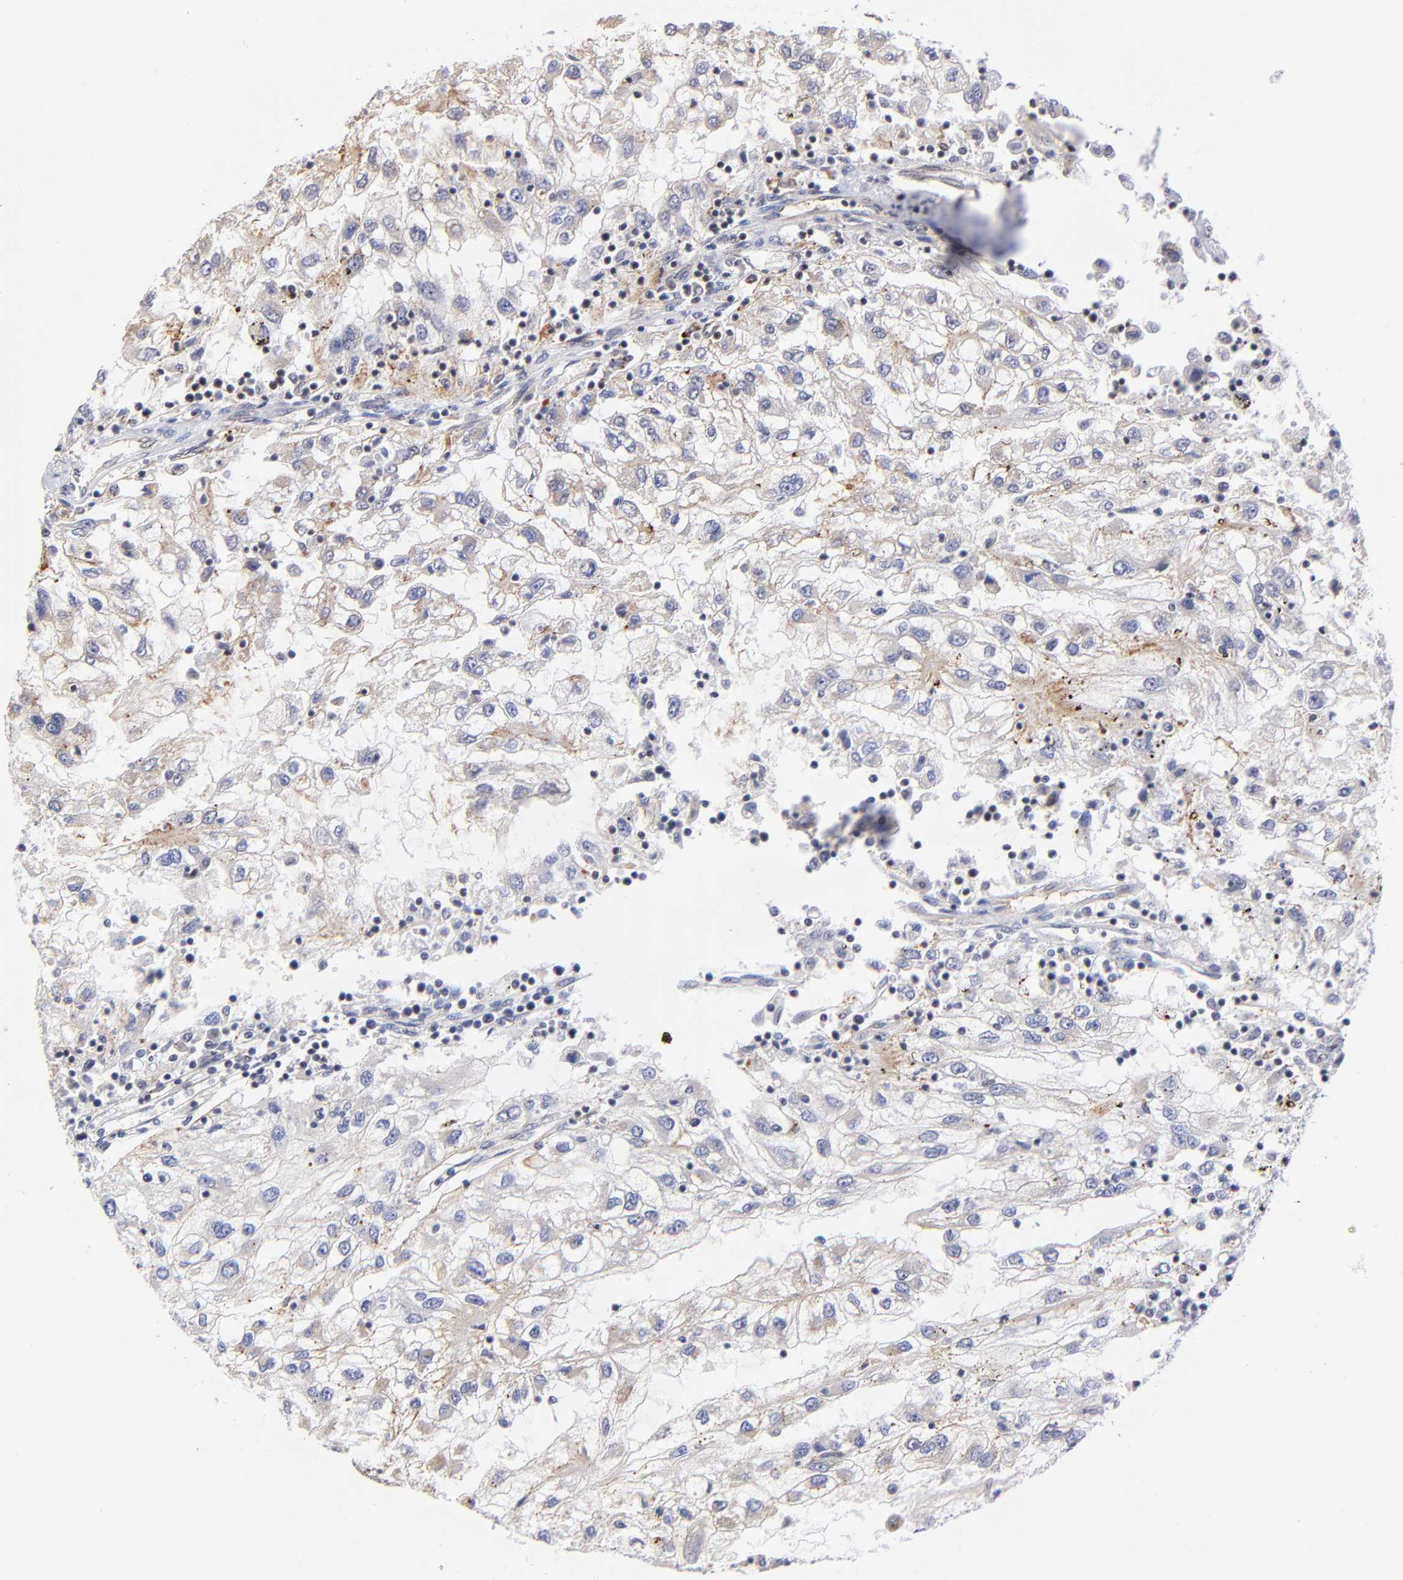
{"staining": {"intensity": "weak", "quantity": "<25%", "location": "cytoplasmic/membranous"}, "tissue": "renal cancer", "cell_type": "Tumor cells", "image_type": "cancer", "snomed": [{"axis": "morphology", "description": "Normal tissue, NOS"}, {"axis": "morphology", "description": "Adenocarcinoma, NOS"}, {"axis": "topography", "description": "Kidney"}], "caption": "Immunohistochemical staining of renal cancer reveals no significant positivity in tumor cells.", "gene": "GABPA", "patient": {"sex": "male", "age": 71}}